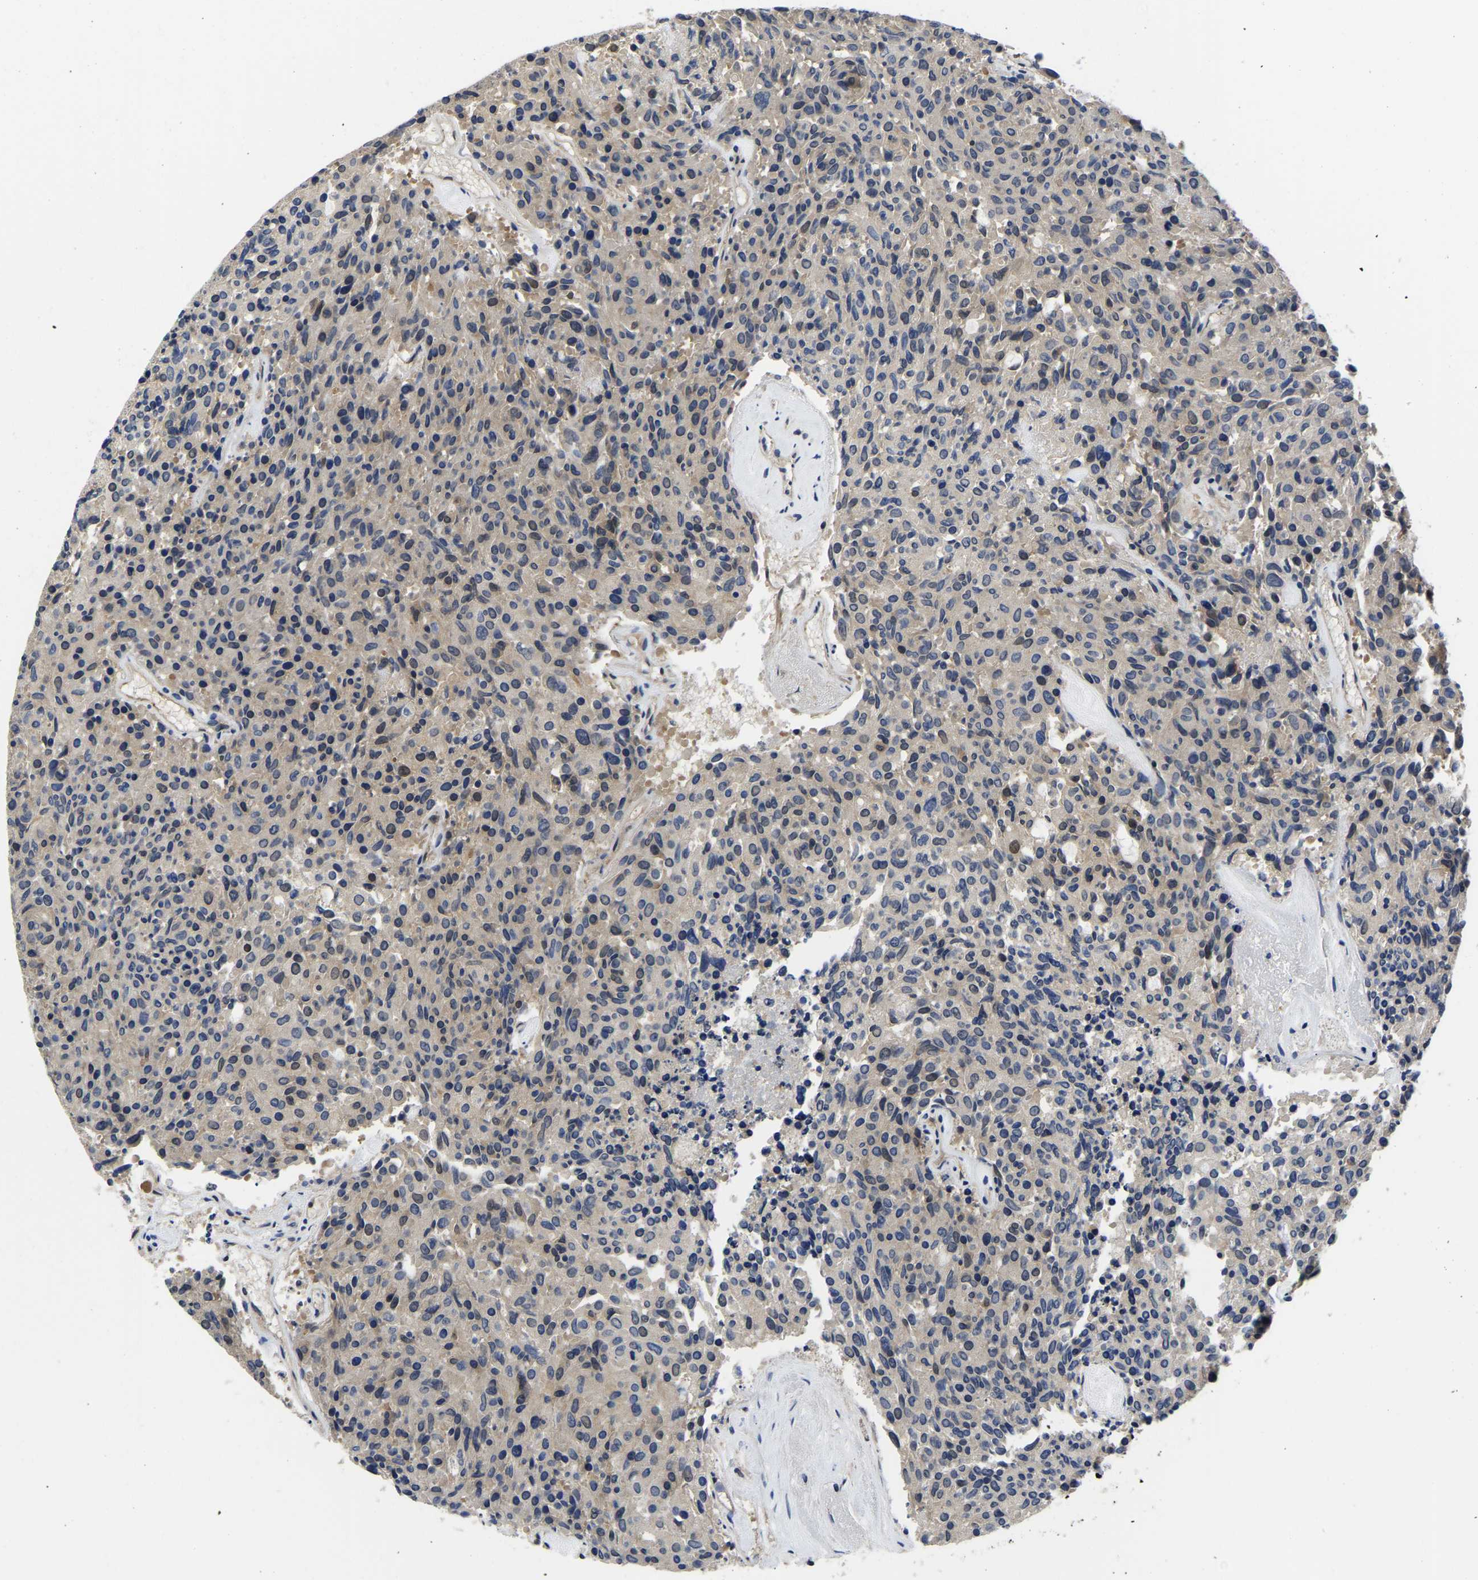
{"staining": {"intensity": "weak", "quantity": "<25%", "location": "nuclear"}, "tissue": "carcinoid", "cell_type": "Tumor cells", "image_type": "cancer", "snomed": [{"axis": "morphology", "description": "Carcinoid, malignant, NOS"}, {"axis": "topography", "description": "Pancreas"}], "caption": "DAB (3,3'-diaminobenzidine) immunohistochemical staining of human carcinoid (malignant) demonstrates no significant positivity in tumor cells.", "gene": "MCOLN2", "patient": {"sex": "female", "age": 54}}